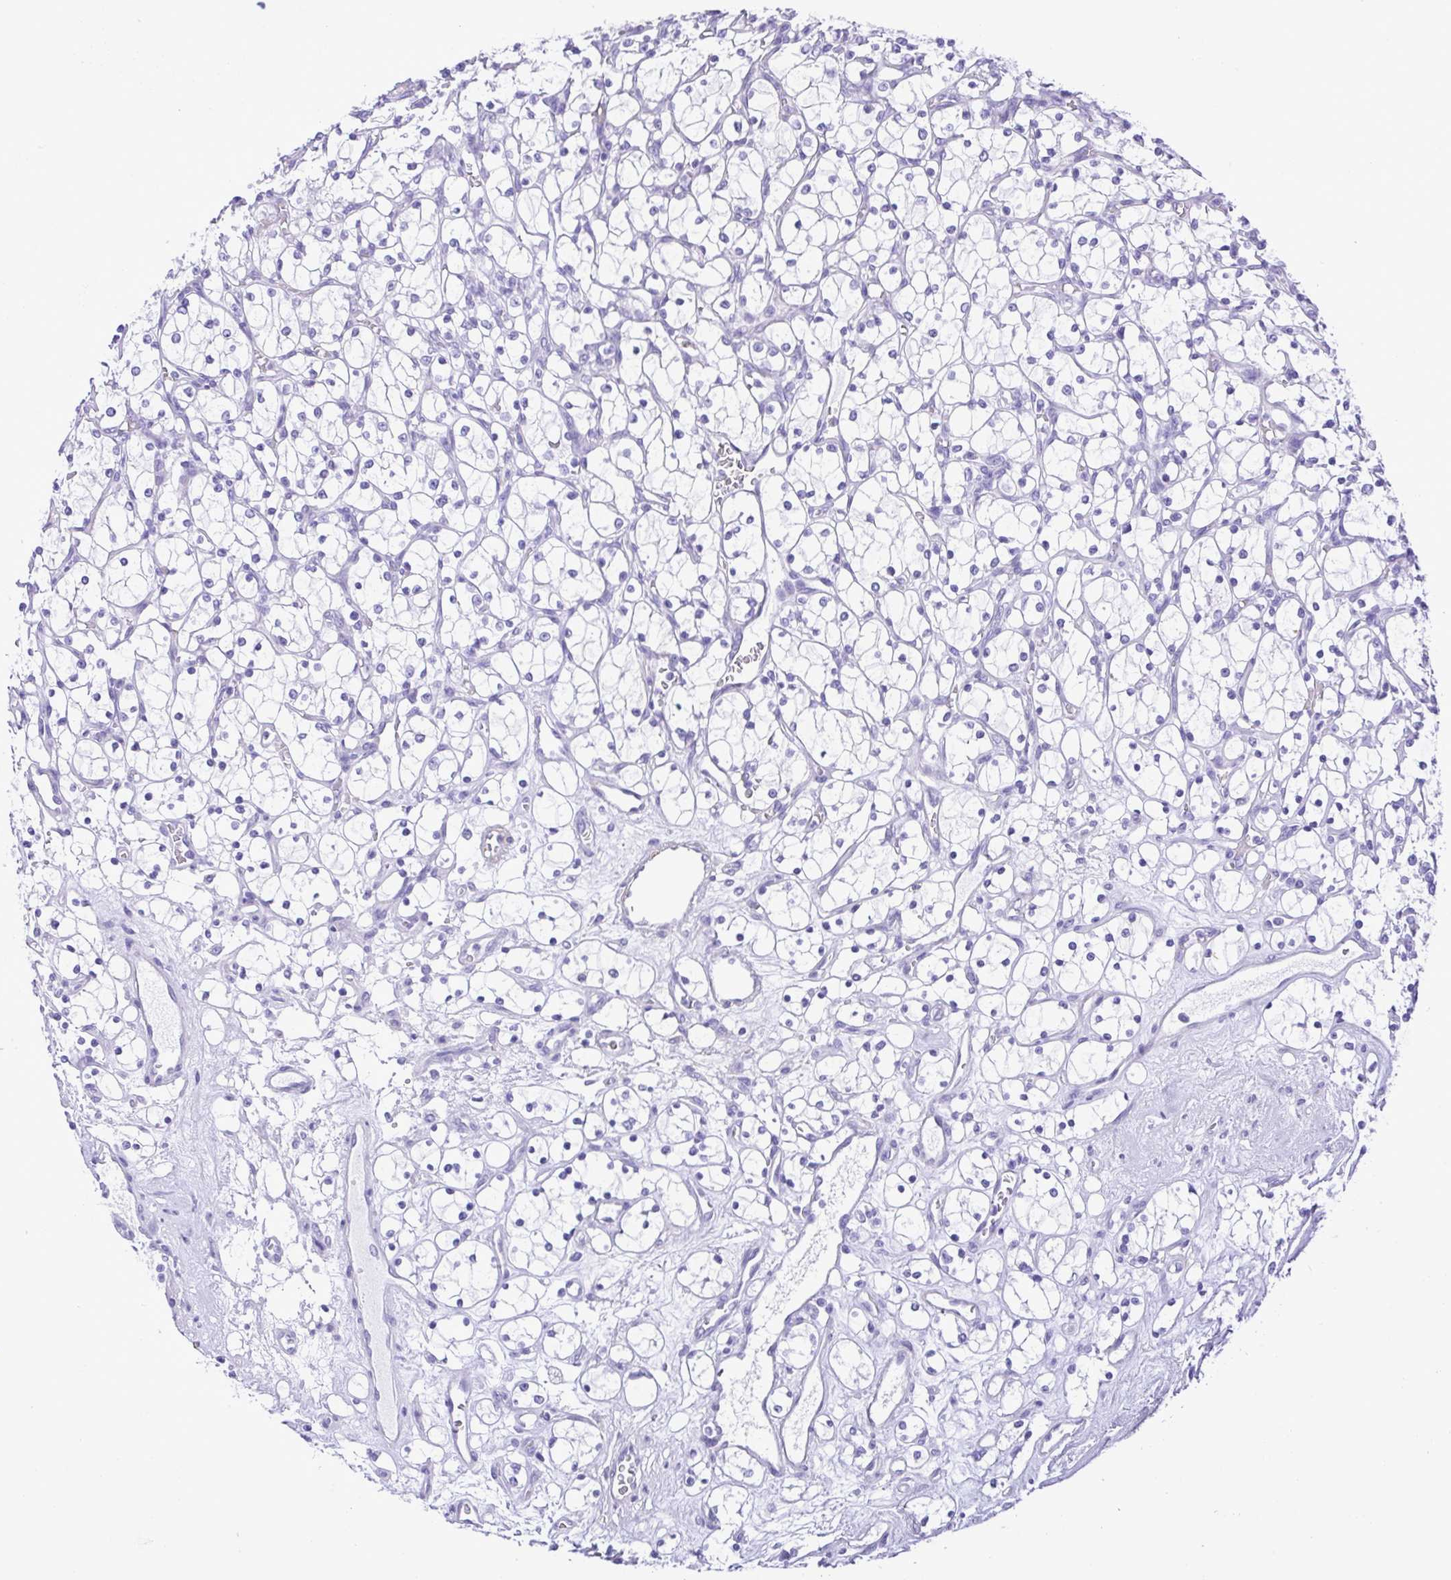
{"staining": {"intensity": "negative", "quantity": "none", "location": "none"}, "tissue": "renal cancer", "cell_type": "Tumor cells", "image_type": "cancer", "snomed": [{"axis": "morphology", "description": "Adenocarcinoma, NOS"}, {"axis": "topography", "description": "Kidney"}], "caption": "Protein analysis of renal cancer (adenocarcinoma) reveals no significant expression in tumor cells.", "gene": "PAK3", "patient": {"sex": "female", "age": 69}}